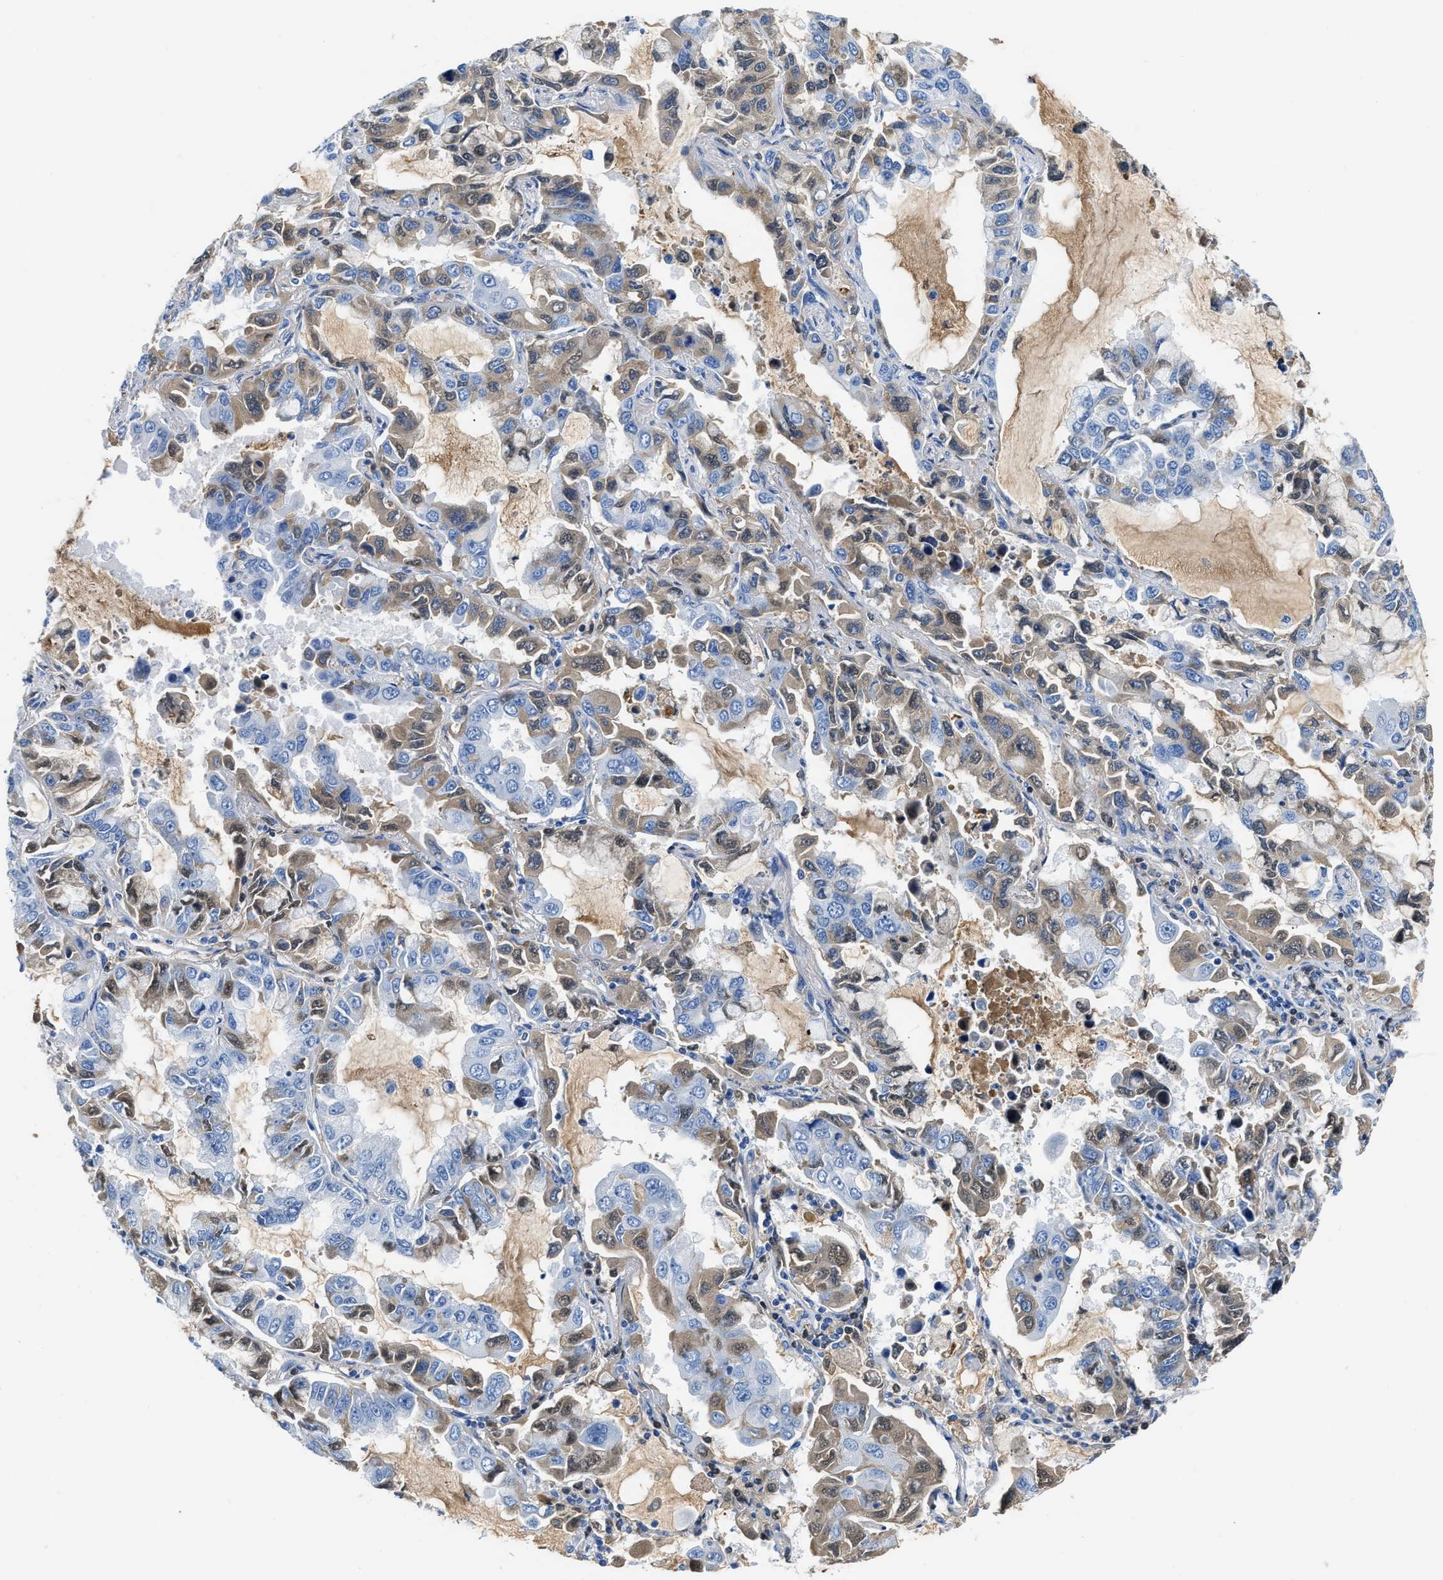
{"staining": {"intensity": "weak", "quantity": "25%-75%", "location": "cytoplasmic/membranous,nuclear"}, "tissue": "lung cancer", "cell_type": "Tumor cells", "image_type": "cancer", "snomed": [{"axis": "morphology", "description": "Adenocarcinoma, NOS"}, {"axis": "topography", "description": "Lung"}], "caption": "An IHC image of tumor tissue is shown. Protein staining in brown highlights weak cytoplasmic/membranous and nuclear positivity in adenocarcinoma (lung) within tumor cells.", "gene": "GC", "patient": {"sex": "male", "age": 64}}